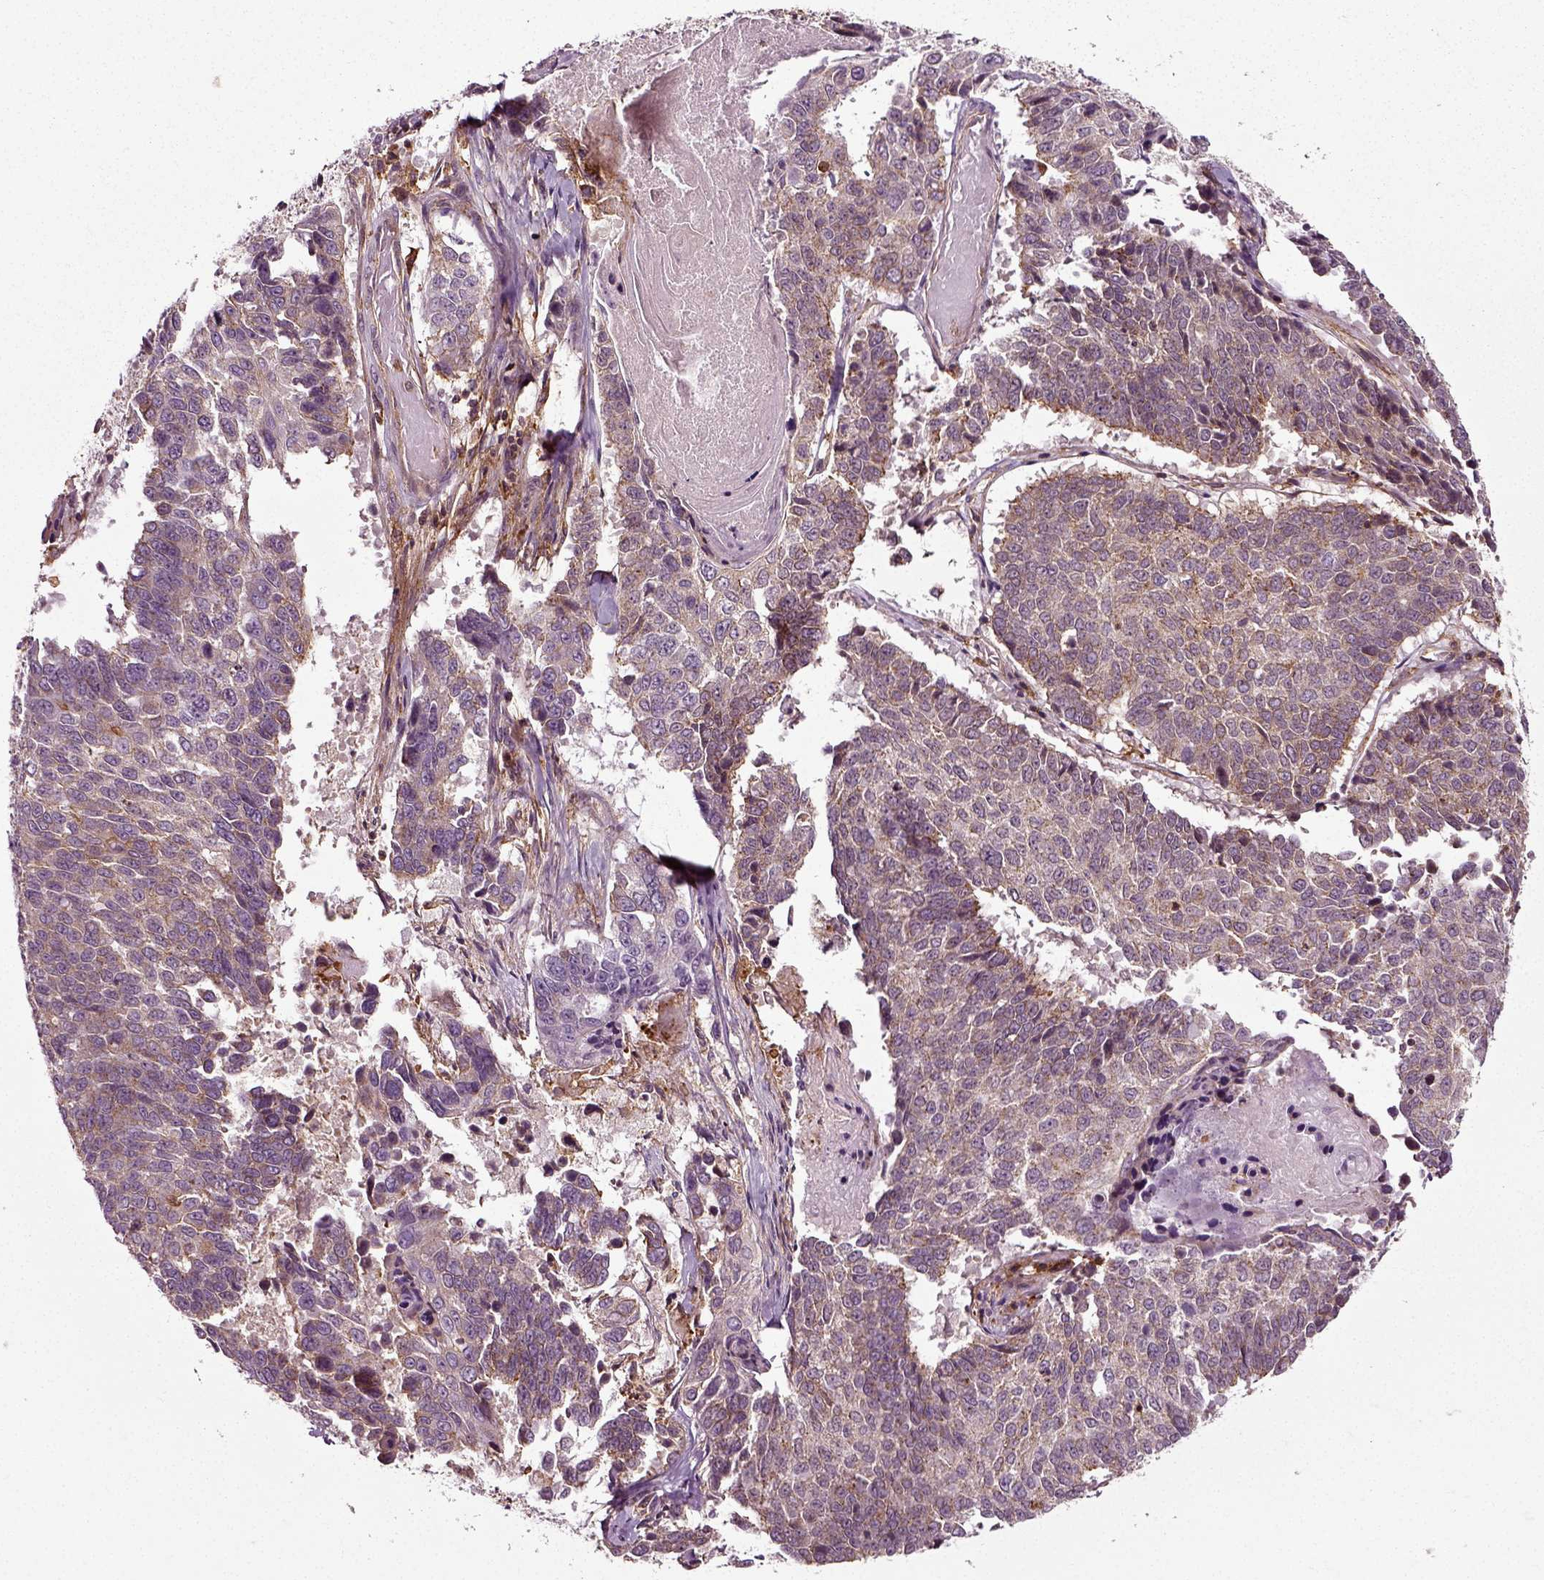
{"staining": {"intensity": "moderate", "quantity": "<25%", "location": "cytoplasmic/membranous"}, "tissue": "lung cancer", "cell_type": "Tumor cells", "image_type": "cancer", "snomed": [{"axis": "morphology", "description": "Squamous cell carcinoma, NOS"}, {"axis": "topography", "description": "Lung"}], "caption": "Human squamous cell carcinoma (lung) stained for a protein (brown) shows moderate cytoplasmic/membranous positive positivity in approximately <25% of tumor cells.", "gene": "RHOF", "patient": {"sex": "male", "age": 73}}